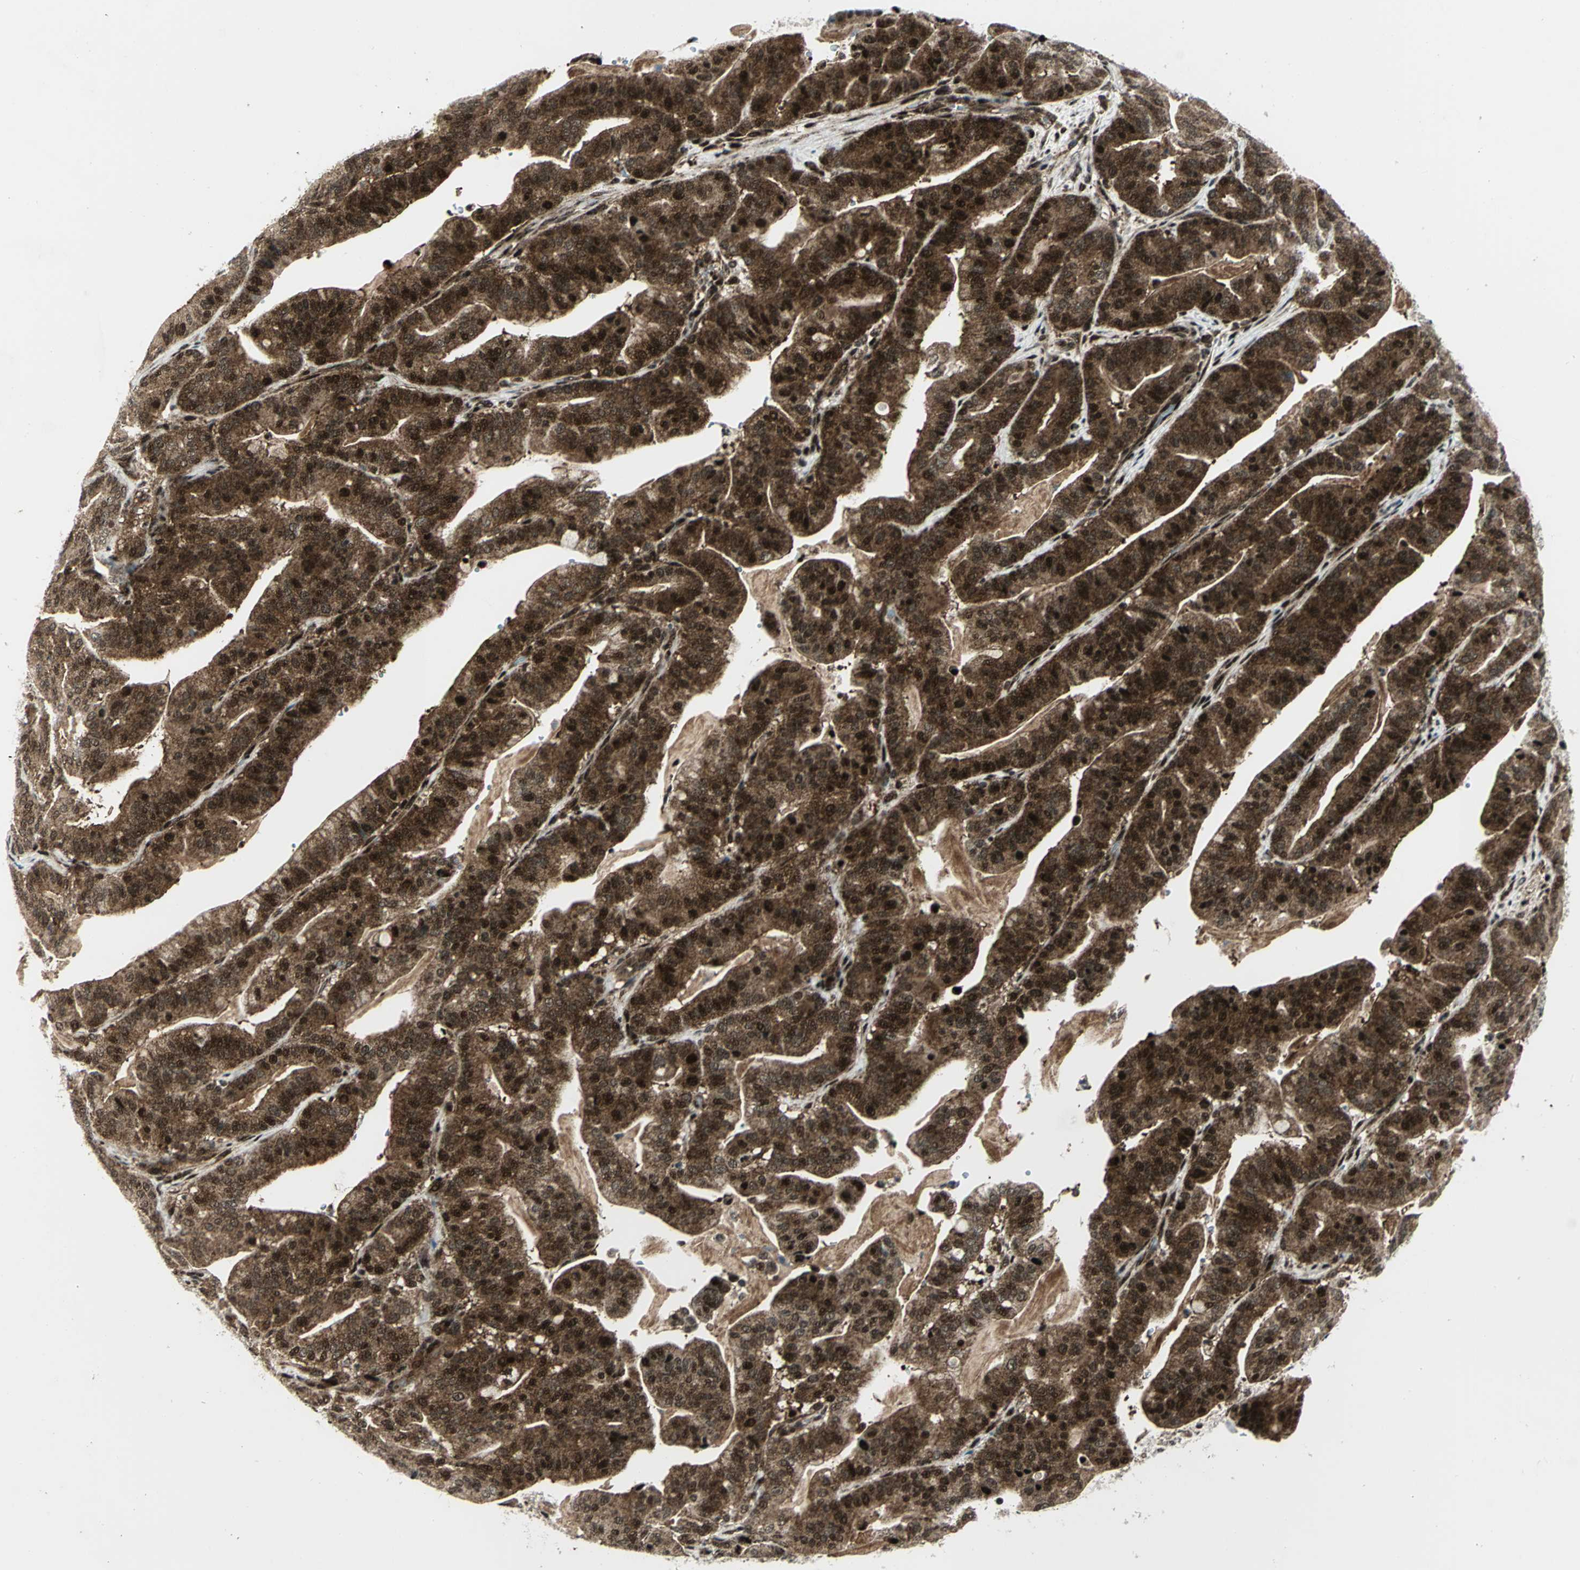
{"staining": {"intensity": "strong", "quantity": ">75%", "location": "cytoplasmic/membranous,nuclear"}, "tissue": "pancreatic cancer", "cell_type": "Tumor cells", "image_type": "cancer", "snomed": [{"axis": "morphology", "description": "Adenocarcinoma, NOS"}, {"axis": "topography", "description": "Pancreas"}], "caption": "A photomicrograph of human pancreatic adenocarcinoma stained for a protein exhibits strong cytoplasmic/membranous and nuclear brown staining in tumor cells. The protein of interest is shown in brown color, while the nuclei are stained blue.", "gene": "COPS5", "patient": {"sex": "male", "age": 63}}